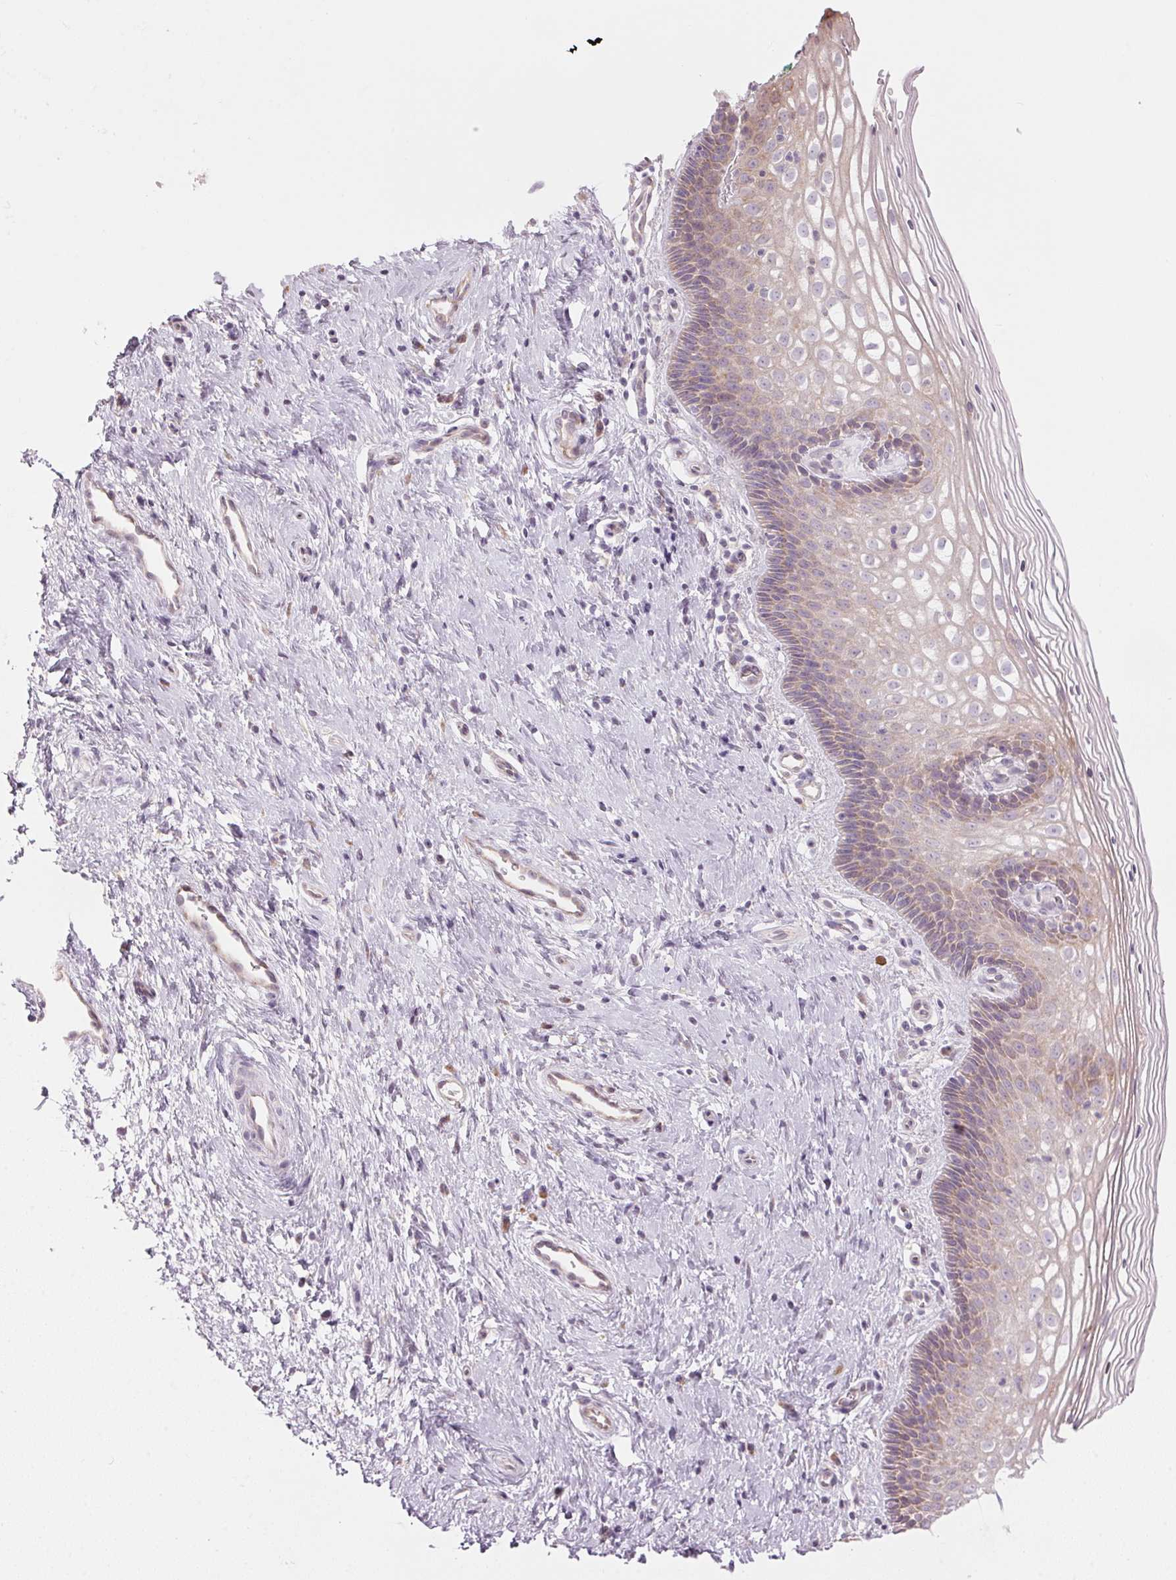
{"staining": {"intensity": "weak", "quantity": "<25%", "location": "cytoplasmic/membranous"}, "tissue": "cervix", "cell_type": "Glandular cells", "image_type": "normal", "snomed": [{"axis": "morphology", "description": "Normal tissue, NOS"}, {"axis": "topography", "description": "Cervix"}], "caption": "IHC image of benign cervix: cervix stained with DAB reveals no significant protein positivity in glandular cells.", "gene": "GNMT", "patient": {"sex": "female", "age": 34}}